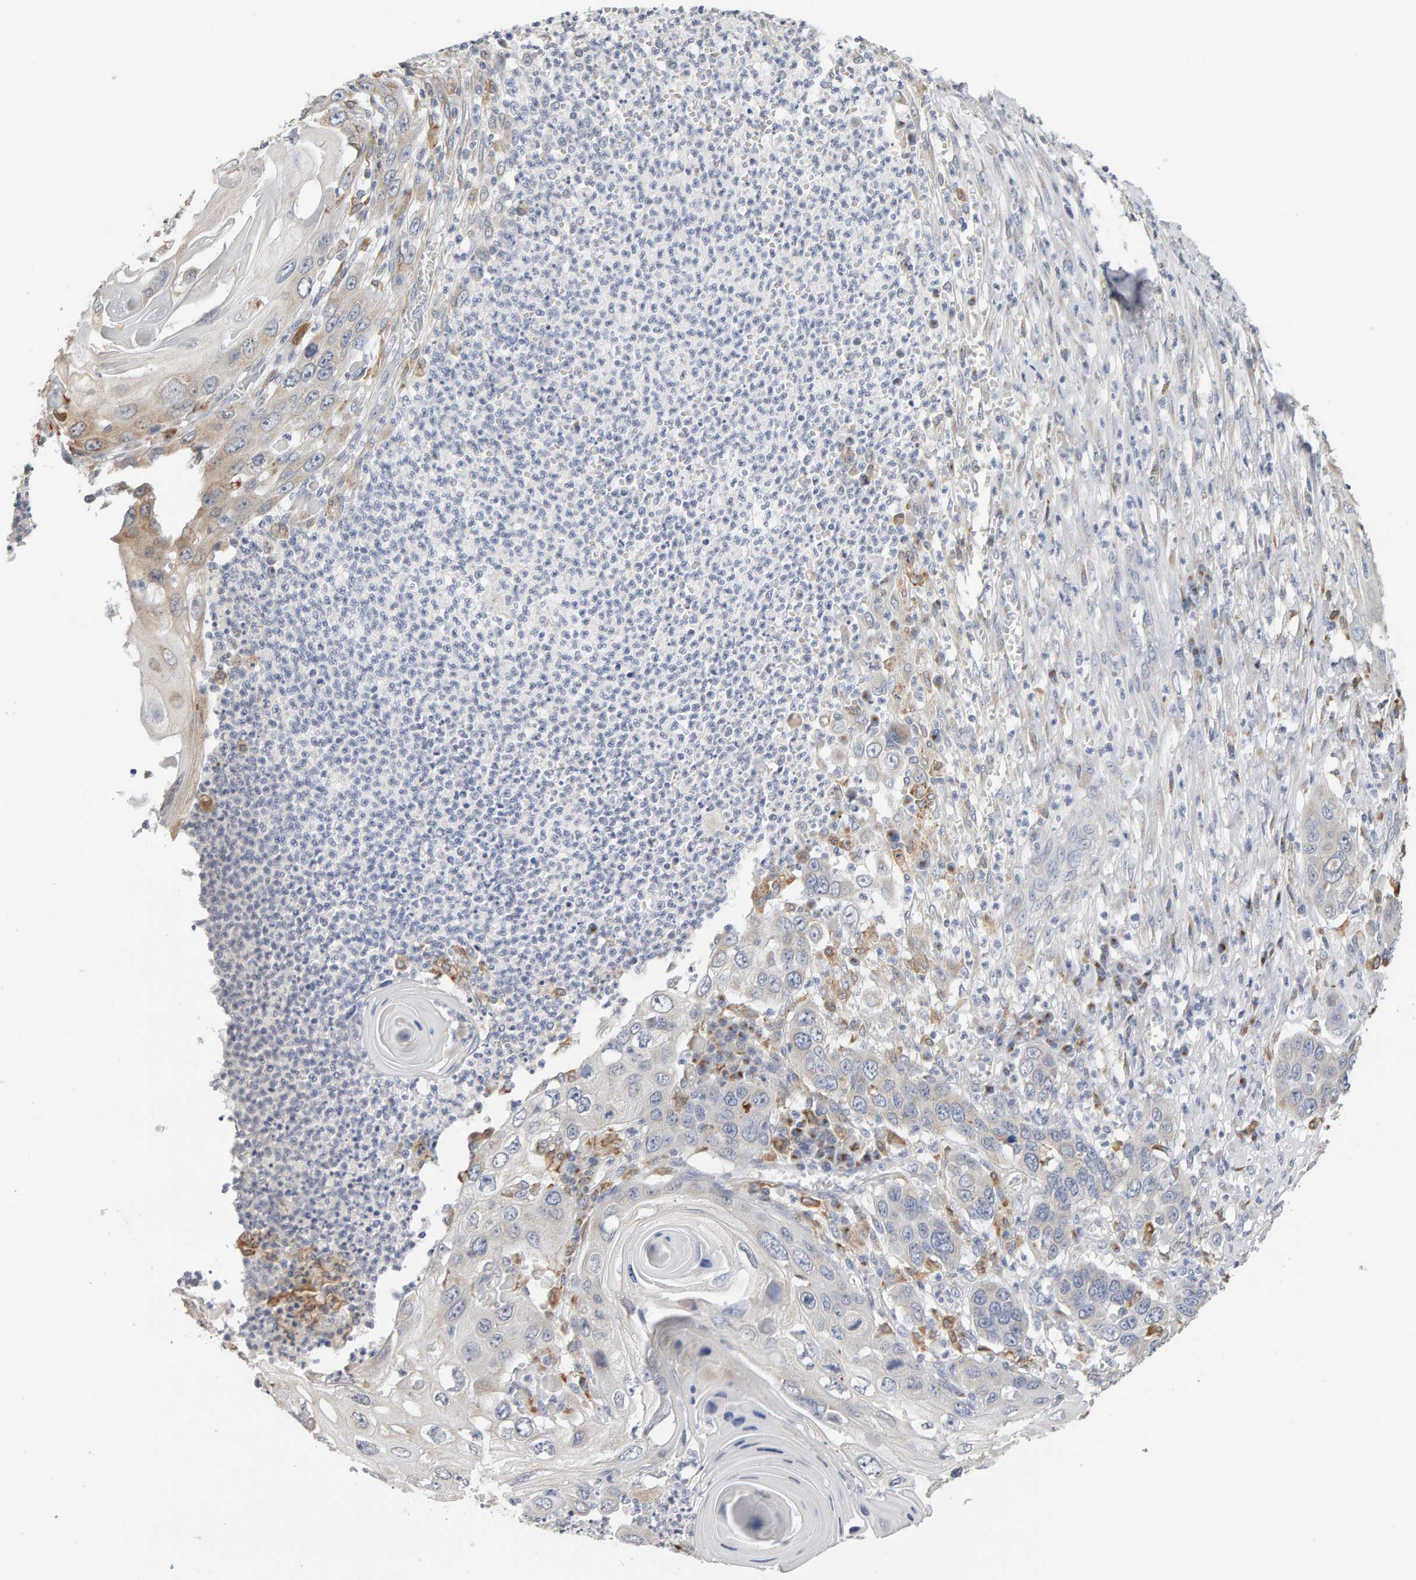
{"staining": {"intensity": "weak", "quantity": "<25%", "location": "cytoplasmic/membranous"}, "tissue": "skin cancer", "cell_type": "Tumor cells", "image_type": "cancer", "snomed": [{"axis": "morphology", "description": "Squamous cell carcinoma, NOS"}, {"axis": "topography", "description": "Skin"}], "caption": "Protein analysis of skin squamous cell carcinoma shows no significant positivity in tumor cells.", "gene": "SGPL1", "patient": {"sex": "male", "age": 55}}